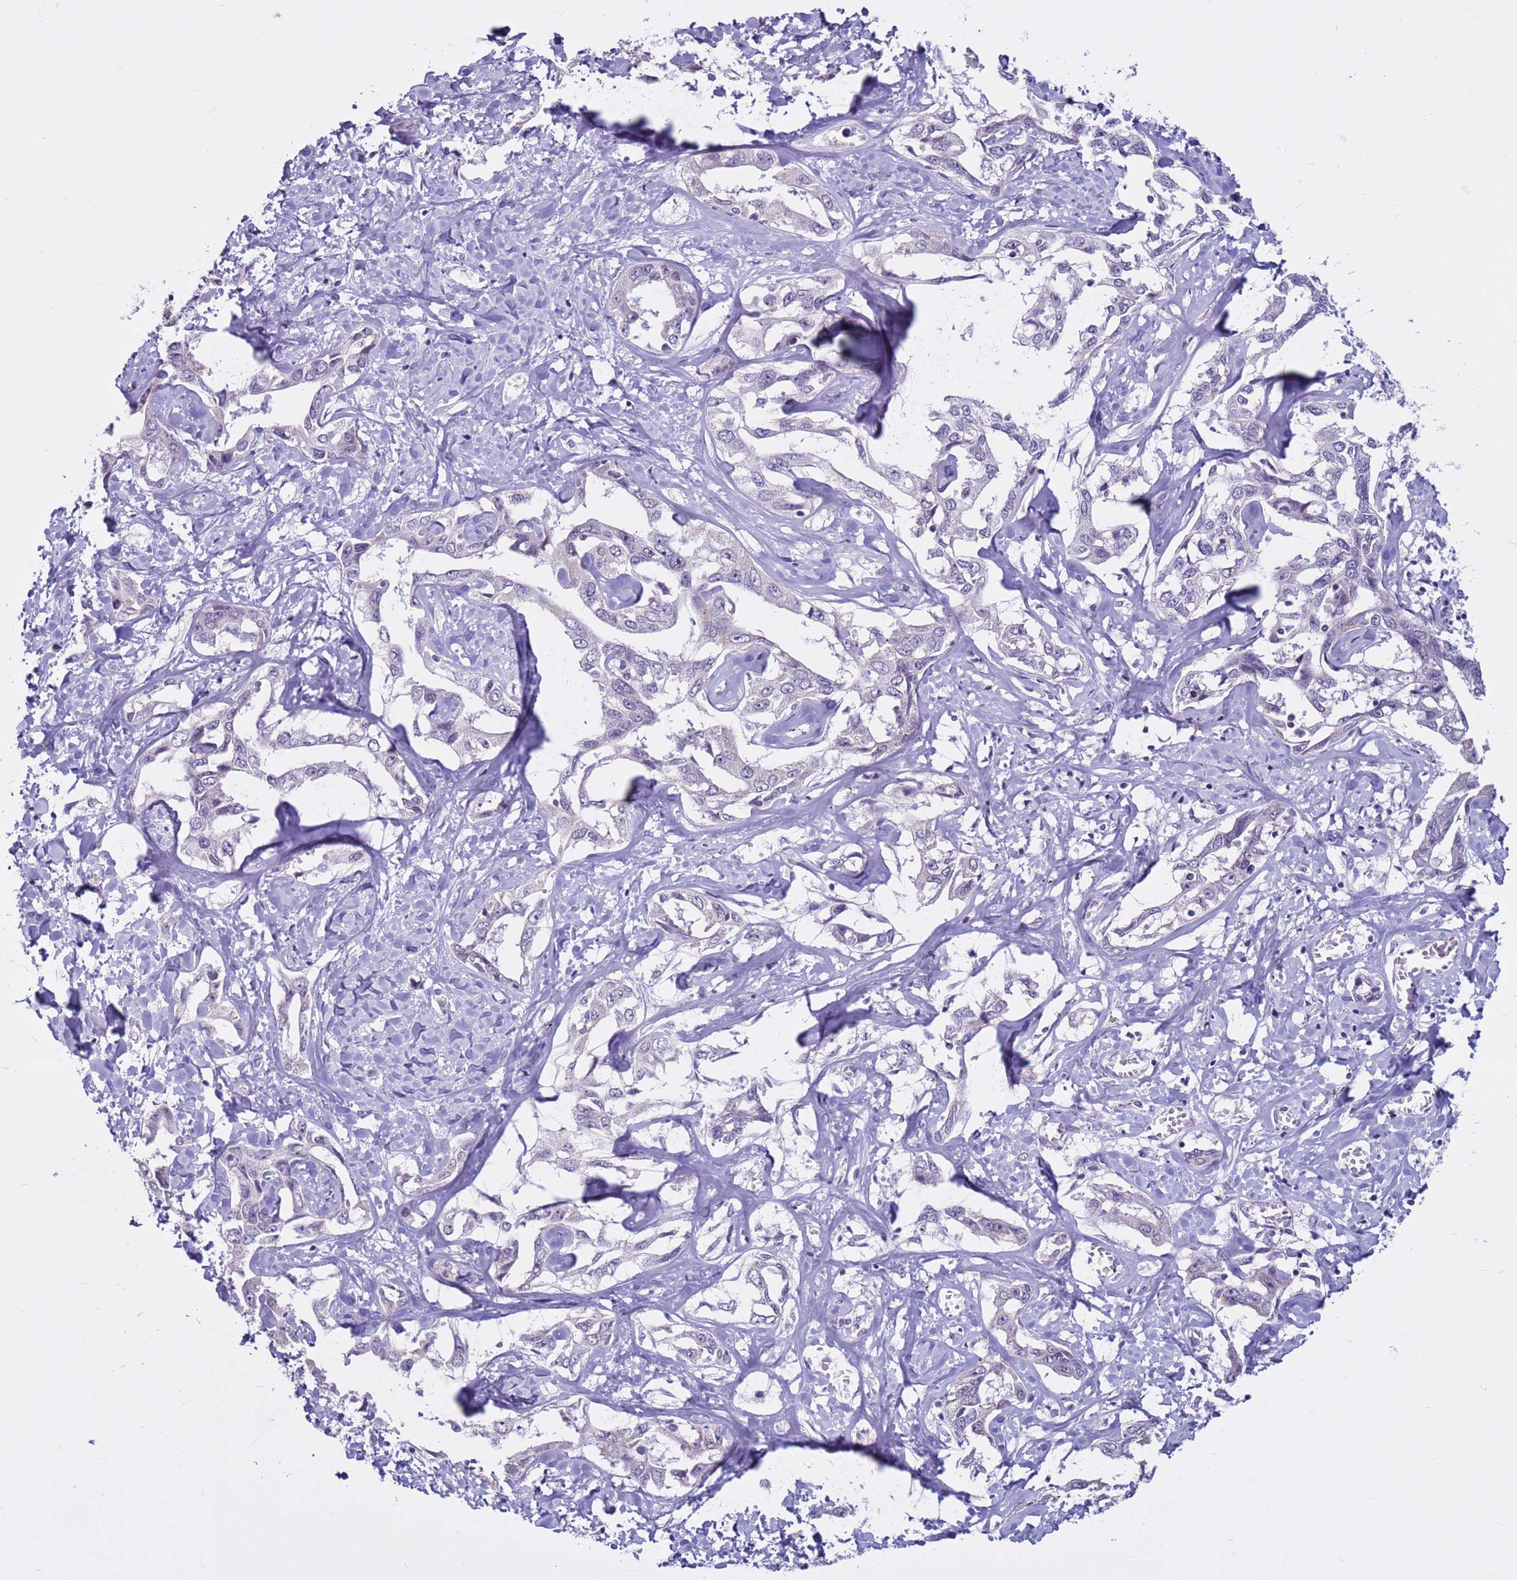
{"staining": {"intensity": "negative", "quantity": "none", "location": "none"}, "tissue": "liver cancer", "cell_type": "Tumor cells", "image_type": "cancer", "snomed": [{"axis": "morphology", "description": "Cholangiocarcinoma"}, {"axis": "topography", "description": "Liver"}], "caption": "This is an immunohistochemistry photomicrograph of human liver cancer. There is no expression in tumor cells.", "gene": "CDK2AP2", "patient": {"sex": "male", "age": 59}}